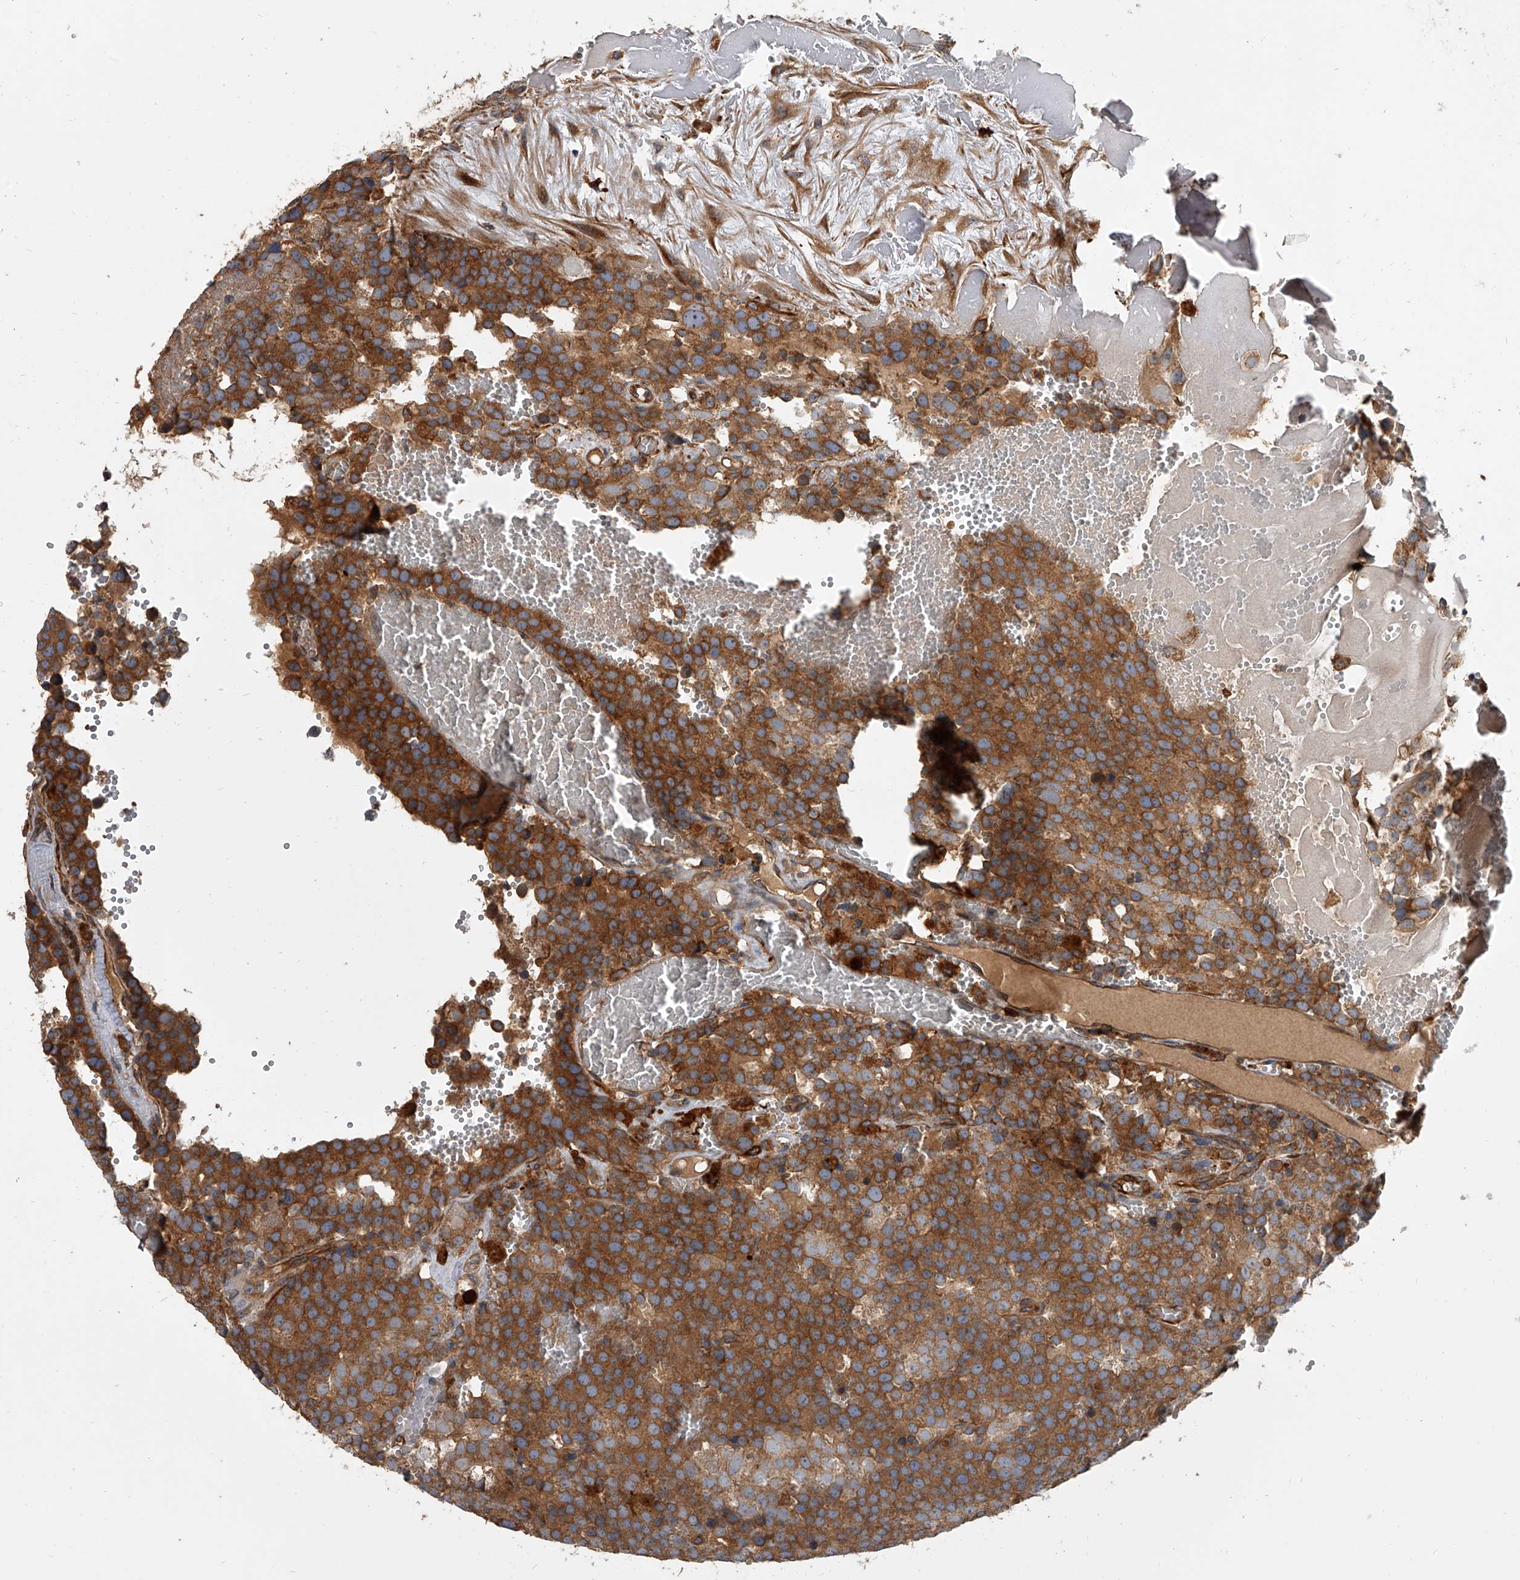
{"staining": {"intensity": "moderate", "quantity": ">75%", "location": "cytoplasmic/membranous"}, "tissue": "testis cancer", "cell_type": "Tumor cells", "image_type": "cancer", "snomed": [{"axis": "morphology", "description": "Seminoma, NOS"}, {"axis": "topography", "description": "Testis"}], "caption": "Protein staining of testis seminoma tissue shows moderate cytoplasmic/membranous staining in approximately >75% of tumor cells. (DAB (3,3'-diaminobenzidine) IHC with brightfield microscopy, high magnification).", "gene": "EXOC4", "patient": {"sex": "male", "age": 71}}